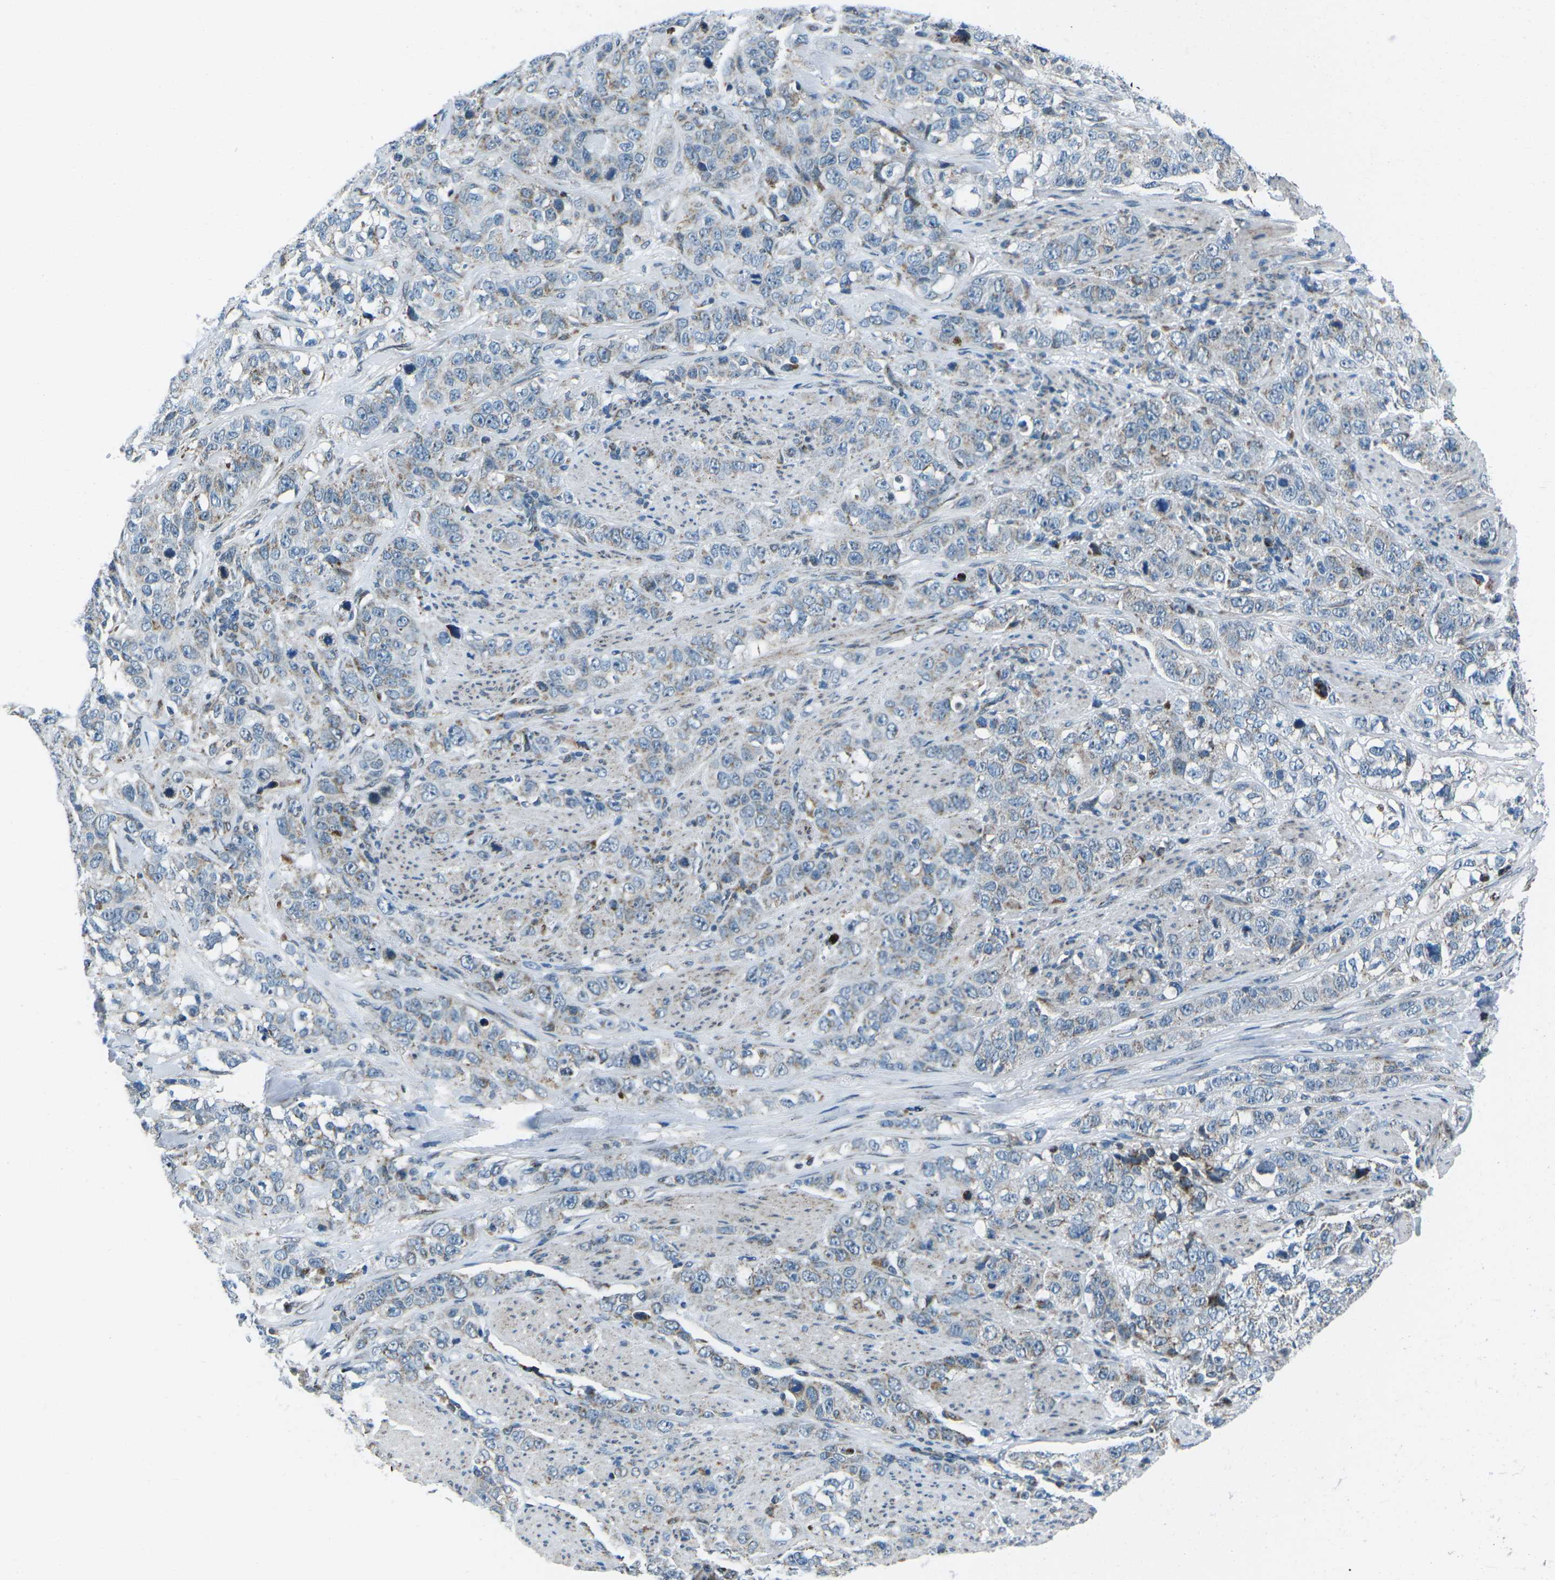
{"staining": {"intensity": "weak", "quantity": "<25%", "location": "cytoplasmic/membranous"}, "tissue": "stomach cancer", "cell_type": "Tumor cells", "image_type": "cancer", "snomed": [{"axis": "morphology", "description": "Adenocarcinoma, NOS"}, {"axis": "topography", "description": "Stomach"}], "caption": "Immunohistochemistry micrograph of neoplastic tissue: stomach adenocarcinoma stained with DAB shows no significant protein expression in tumor cells.", "gene": "RFESD", "patient": {"sex": "male", "age": 48}}